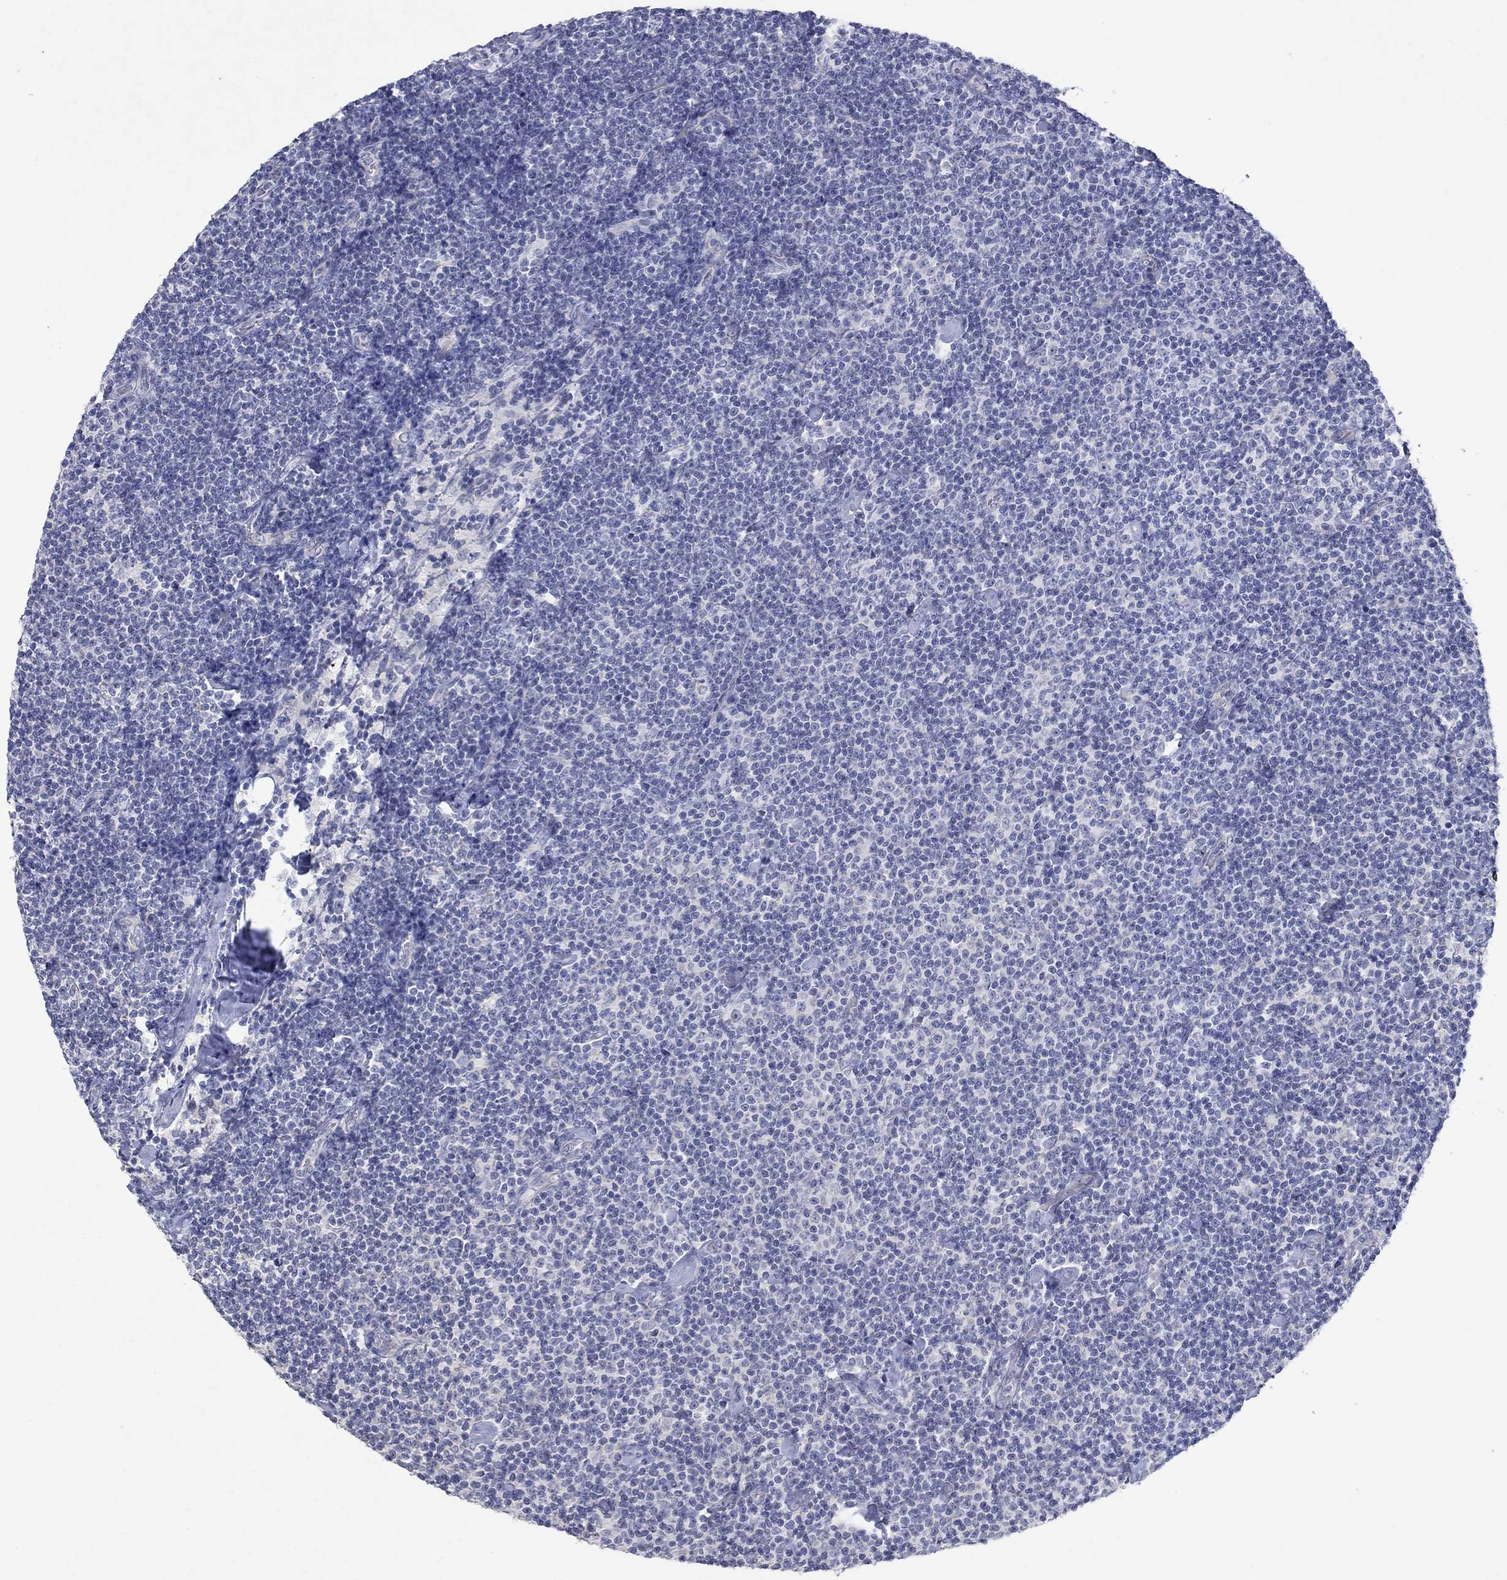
{"staining": {"intensity": "negative", "quantity": "none", "location": "none"}, "tissue": "lymphoma", "cell_type": "Tumor cells", "image_type": "cancer", "snomed": [{"axis": "morphology", "description": "Malignant lymphoma, non-Hodgkin's type, Low grade"}, {"axis": "topography", "description": "Lymph node"}], "caption": "An immunohistochemistry photomicrograph of lymphoma is shown. There is no staining in tumor cells of lymphoma.", "gene": "KRT40", "patient": {"sex": "male", "age": 81}}